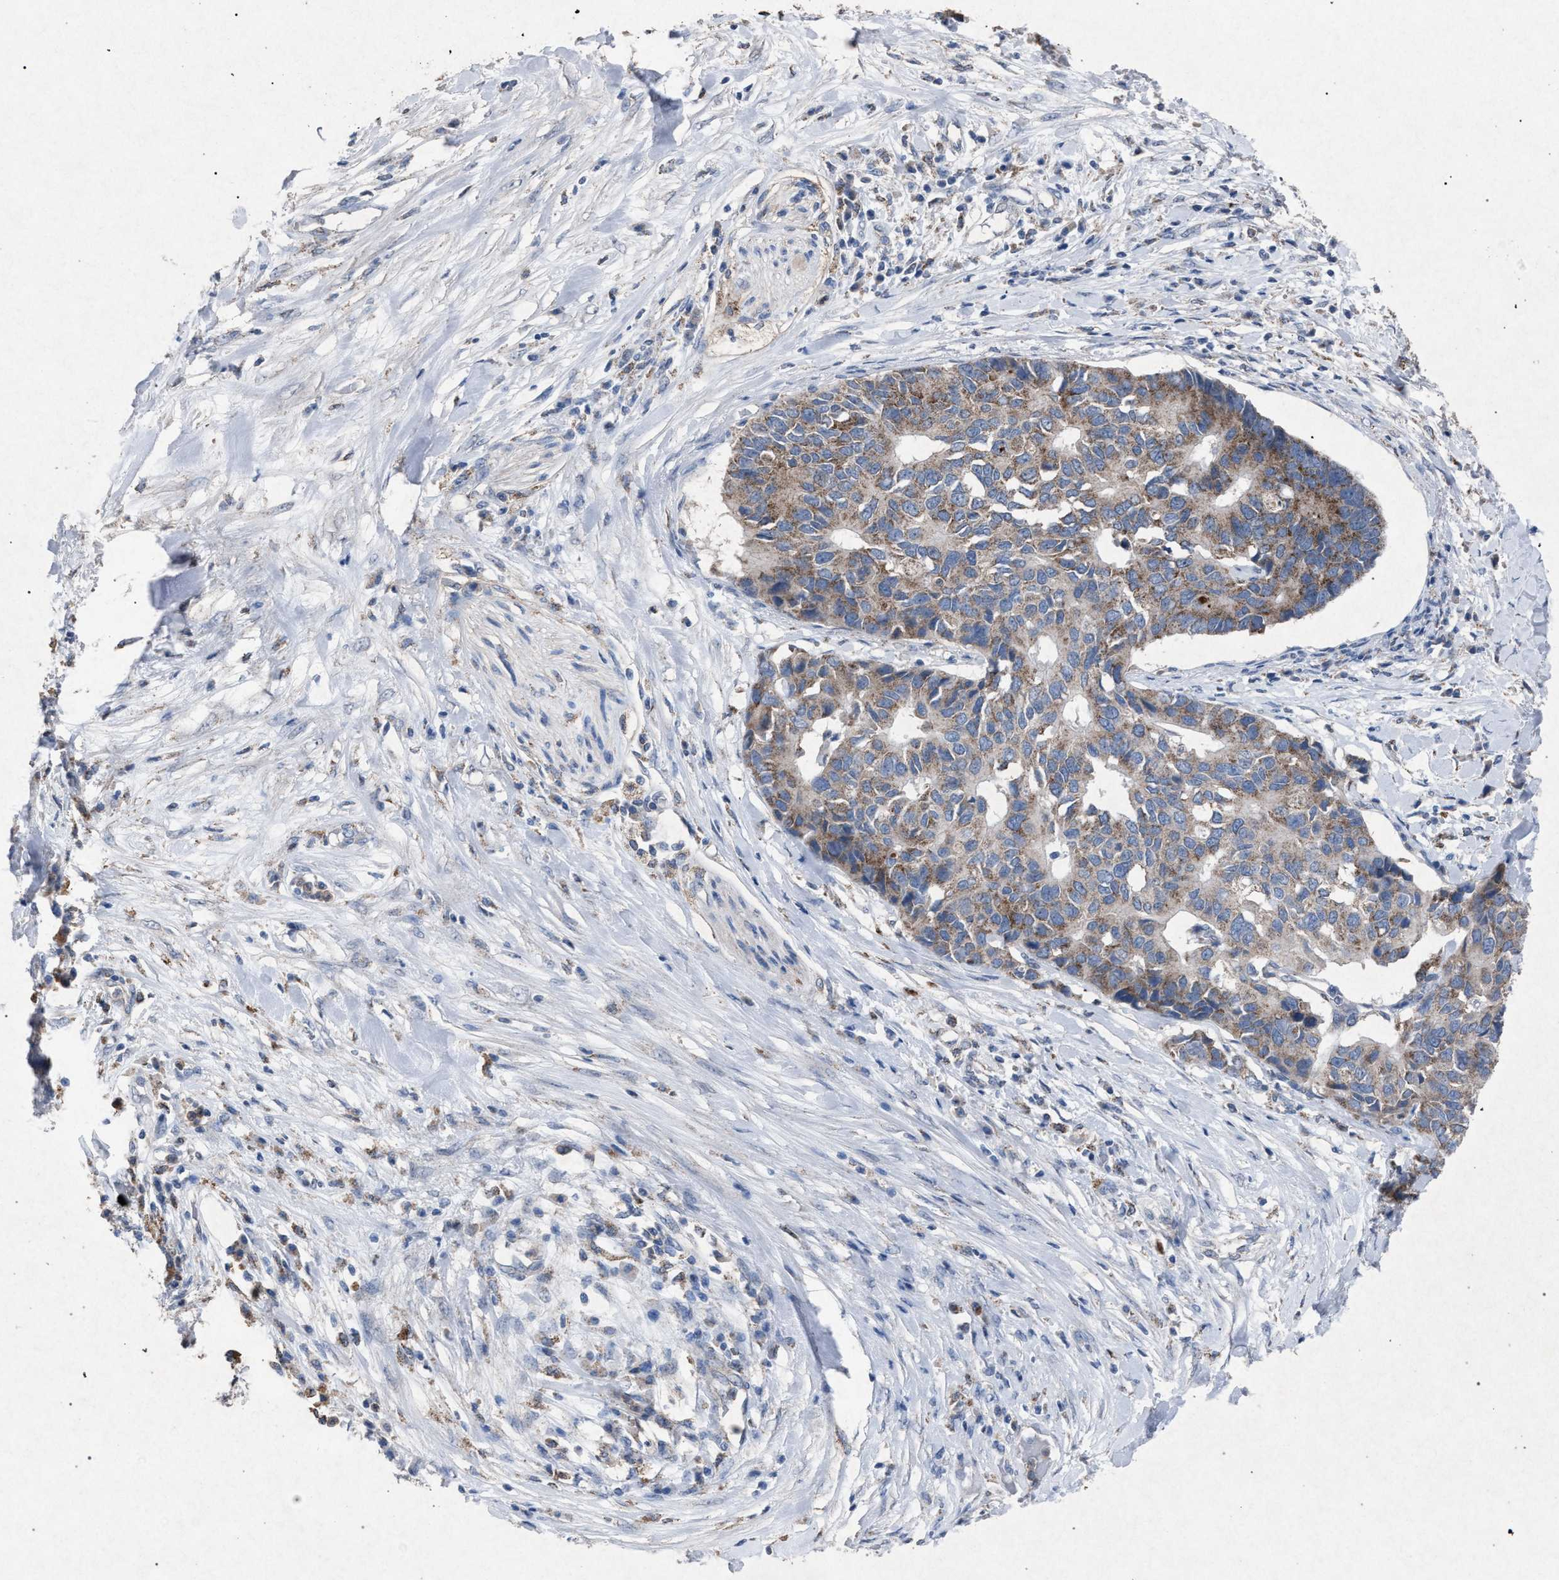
{"staining": {"intensity": "moderate", "quantity": ">75%", "location": "cytoplasmic/membranous"}, "tissue": "pancreatic cancer", "cell_type": "Tumor cells", "image_type": "cancer", "snomed": [{"axis": "morphology", "description": "Adenocarcinoma, NOS"}, {"axis": "topography", "description": "Pancreas"}], "caption": "Immunohistochemistry (IHC) photomicrograph of human pancreatic cancer stained for a protein (brown), which displays medium levels of moderate cytoplasmic/membranous staining in approximately >75% of tumor cells.", "gene": "HSD17B4", "patient": {"sex": "female", "age": 56}}